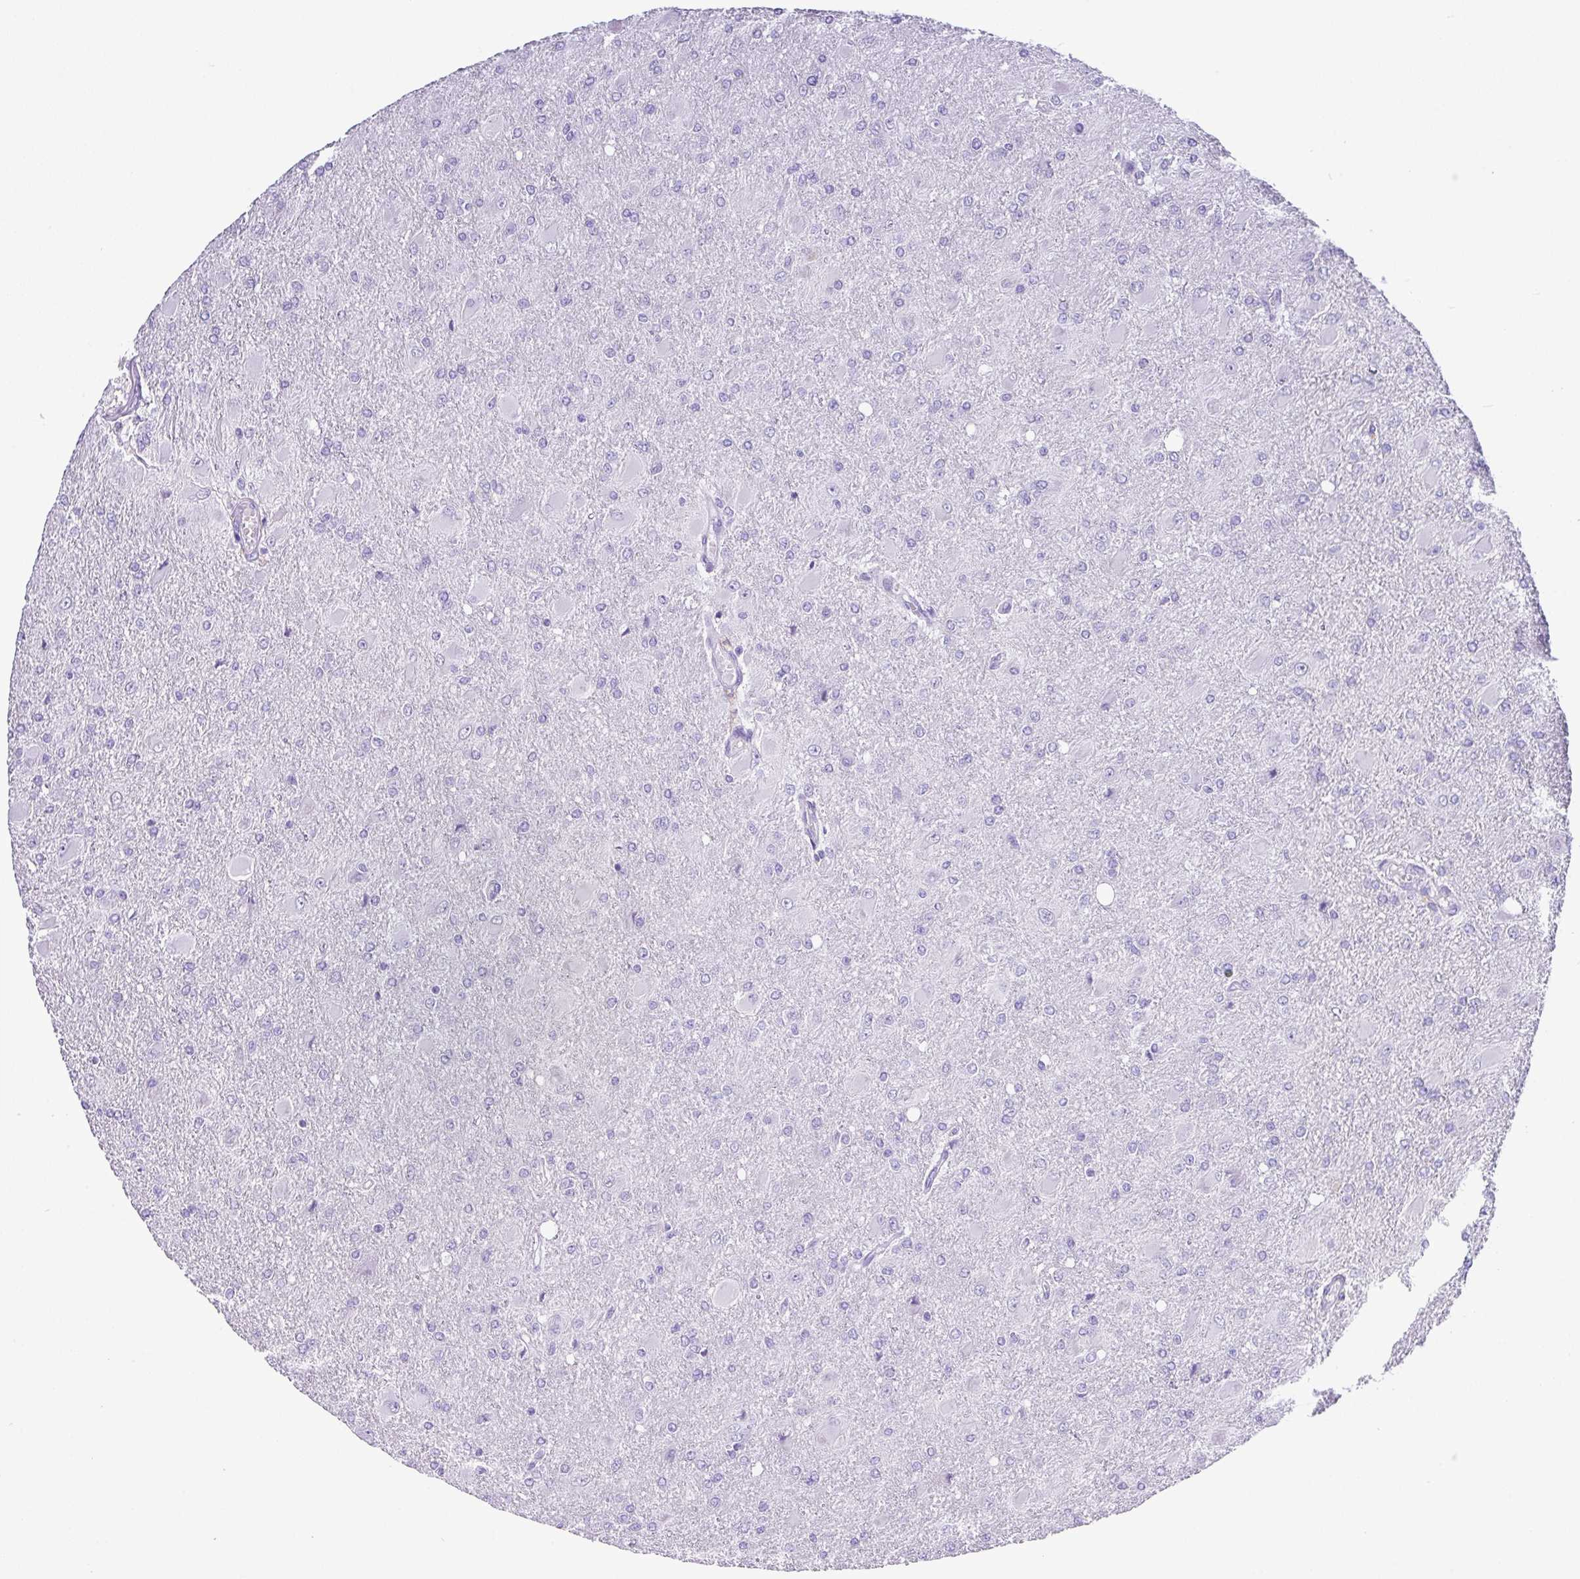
{"staining": {"intensity": "negative", "quantity": "none", "location": "none"}, "tissue": "glioma", "cell_type": "Tumor cells", "image_type": "cancer", "snomed": [{"axis": "morphology", "description": "Glioma, malignant, High grade"}, {"axis": "topography", "description": "Brain"}], "caption": "Immunohistochemistry image of glioma stained for a protein (brown), which reveals no staining in tumor cells.", "gene": "ZG16", "patient": {"sex": "male", "age": 67}}